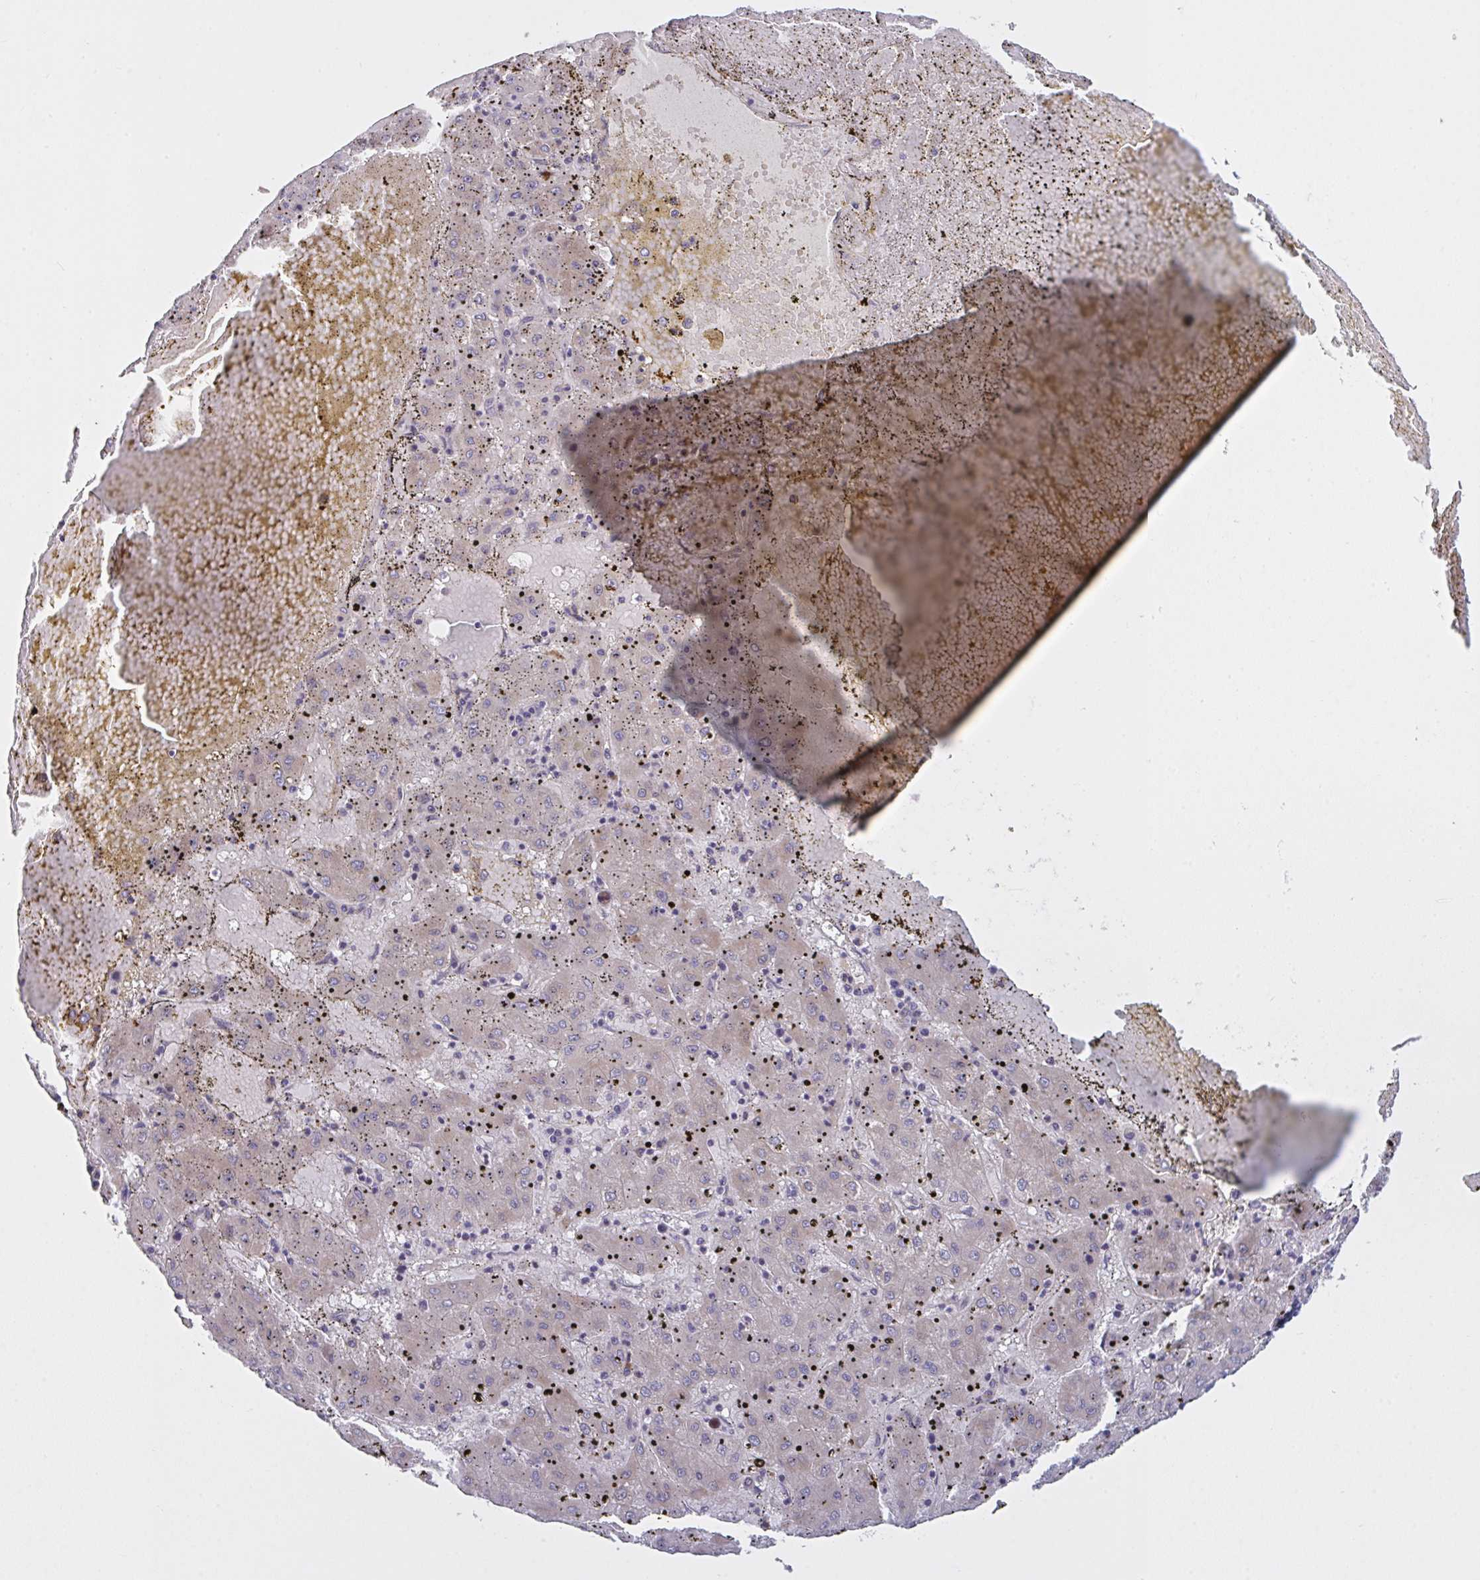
{"staining": {"intensity": "negative", "quantity": "none", "location": "none"}, "tissue": "liver cancer", "cell_type": "Tumor cells", "image_type": "cancer", "snomed": [{"axis": "morphology", "description": "Carcinoma, Hepatocellular, NOS"}, {"axis": "topography", "description": "Liver"}], "caption": "Tumor cells are negative for protein expression in human liver cancer (hepatocellular carcinoma). Brightfield microscopy of IHC stained with DAB (brown) and hematoxylin (blue), captured at high magnification.", "gene": "MRPS2", "patient": {"sex": "male", "age": 72}}